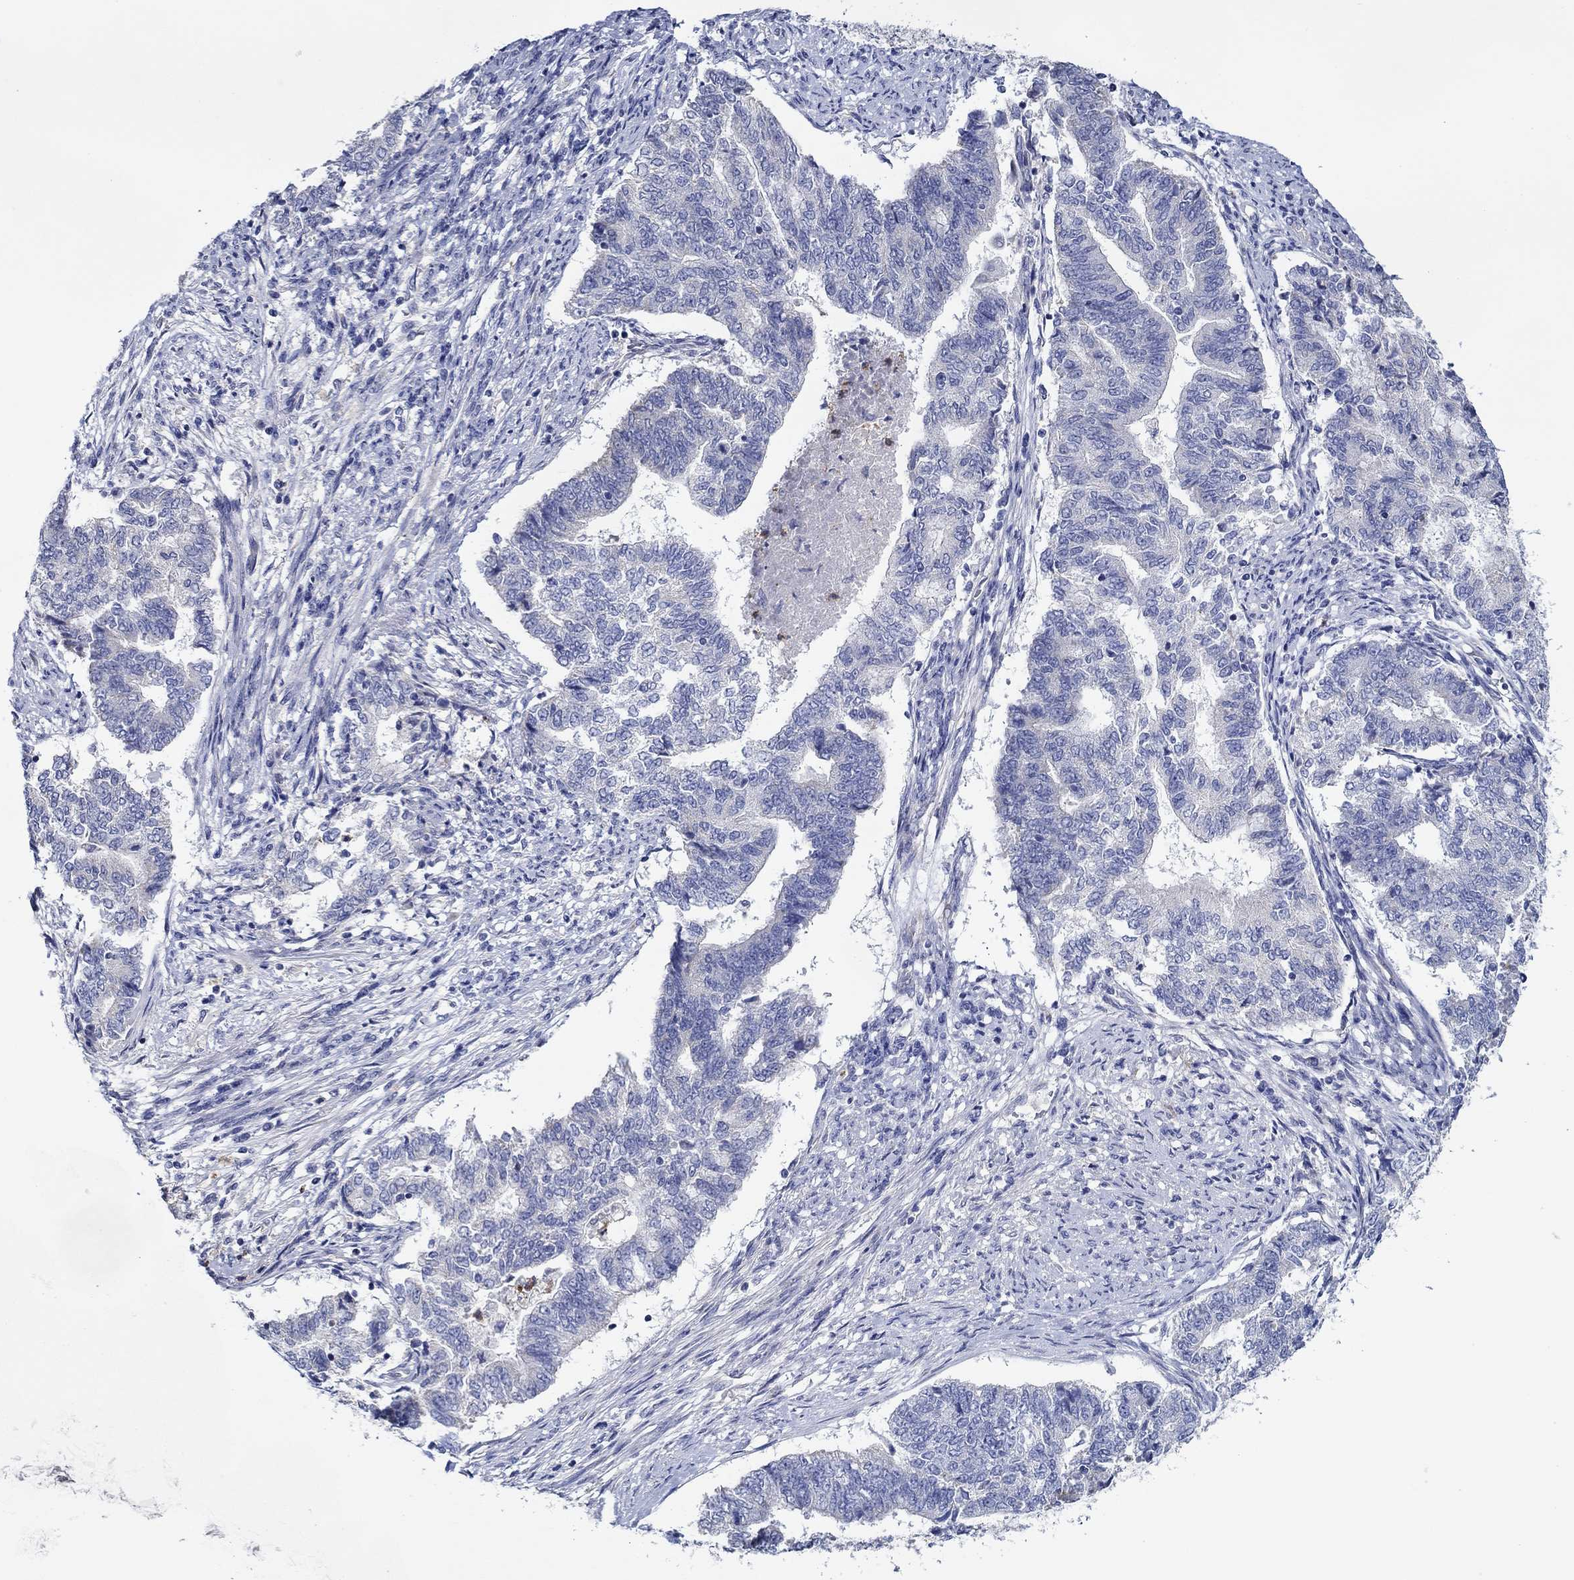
{"staining": {"intensity": "negative", "quantity": "none", "location": "none"}, "tissue": "endometrial cancer", "cell_type": "Tumor cells", "image_type": "cancer", "snomed": [{"axis": "morphology", "description": "Adenocarcinoma, NOS"}, {"axis": "topography", "description": "Endometrium"}], "caption": "An image of human endometrial adenocarcinoma is negative for staining in tumor cells.", "gene": "CFAP61", "patient": {"sex": "female", "age": 65}}